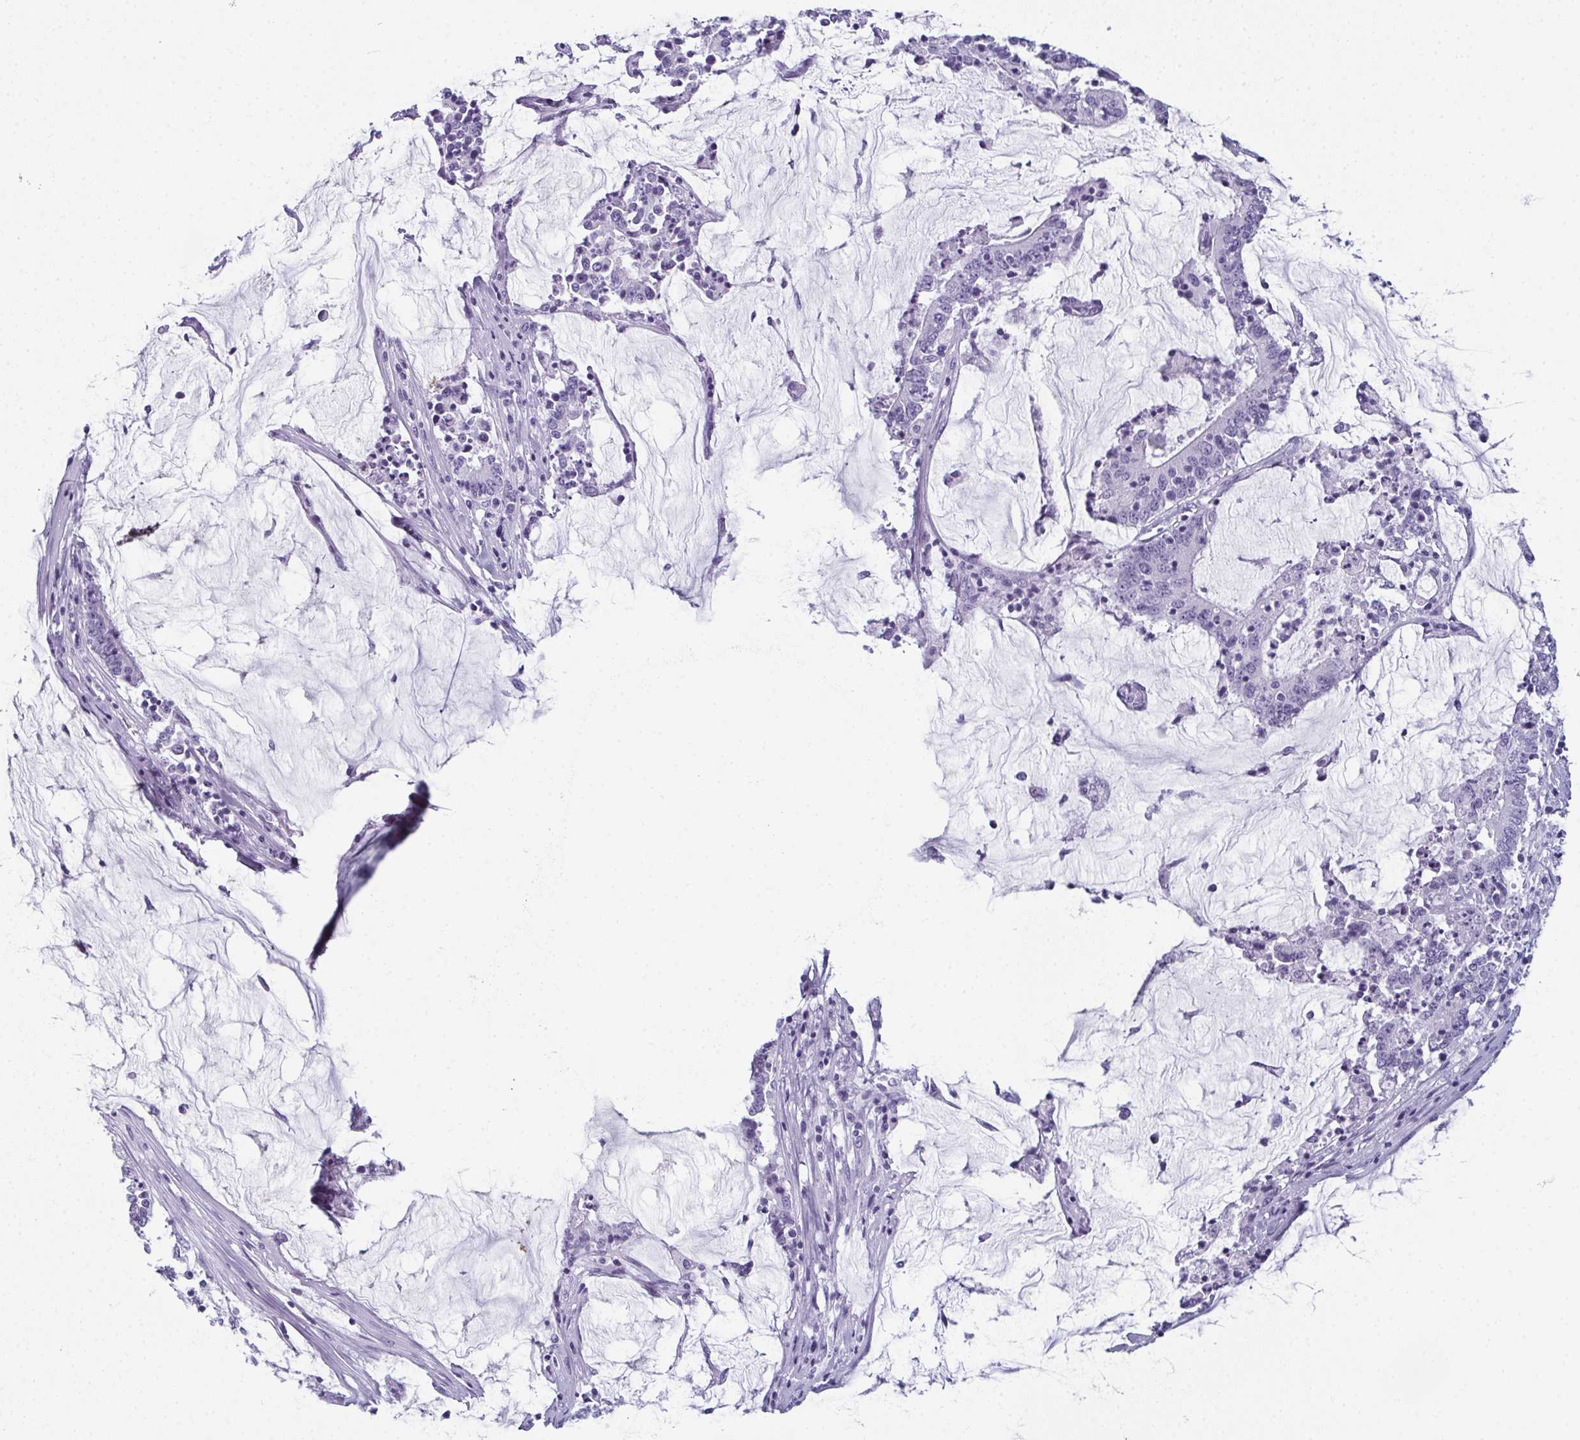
{"staining": {"intensity": "negative", "quantity": "none", "location": "none"}, "tissue": "stomach cancer", "cell_type": "Tumor cells", "image_type": "cancer", "snomed": [{"axis": "morphology", "description": "Adenocarcinoma, NOS"}, {"axis": "topography", "description": "Stomach, upper"}], "caption": "Photomicrograph shows no protein staining in tumor cells of stomach adenocarcinoma tissue. Nuclei are stained in blue.", "gene": "ENKUR", "patient": {"sex": "male", "age": 68}}